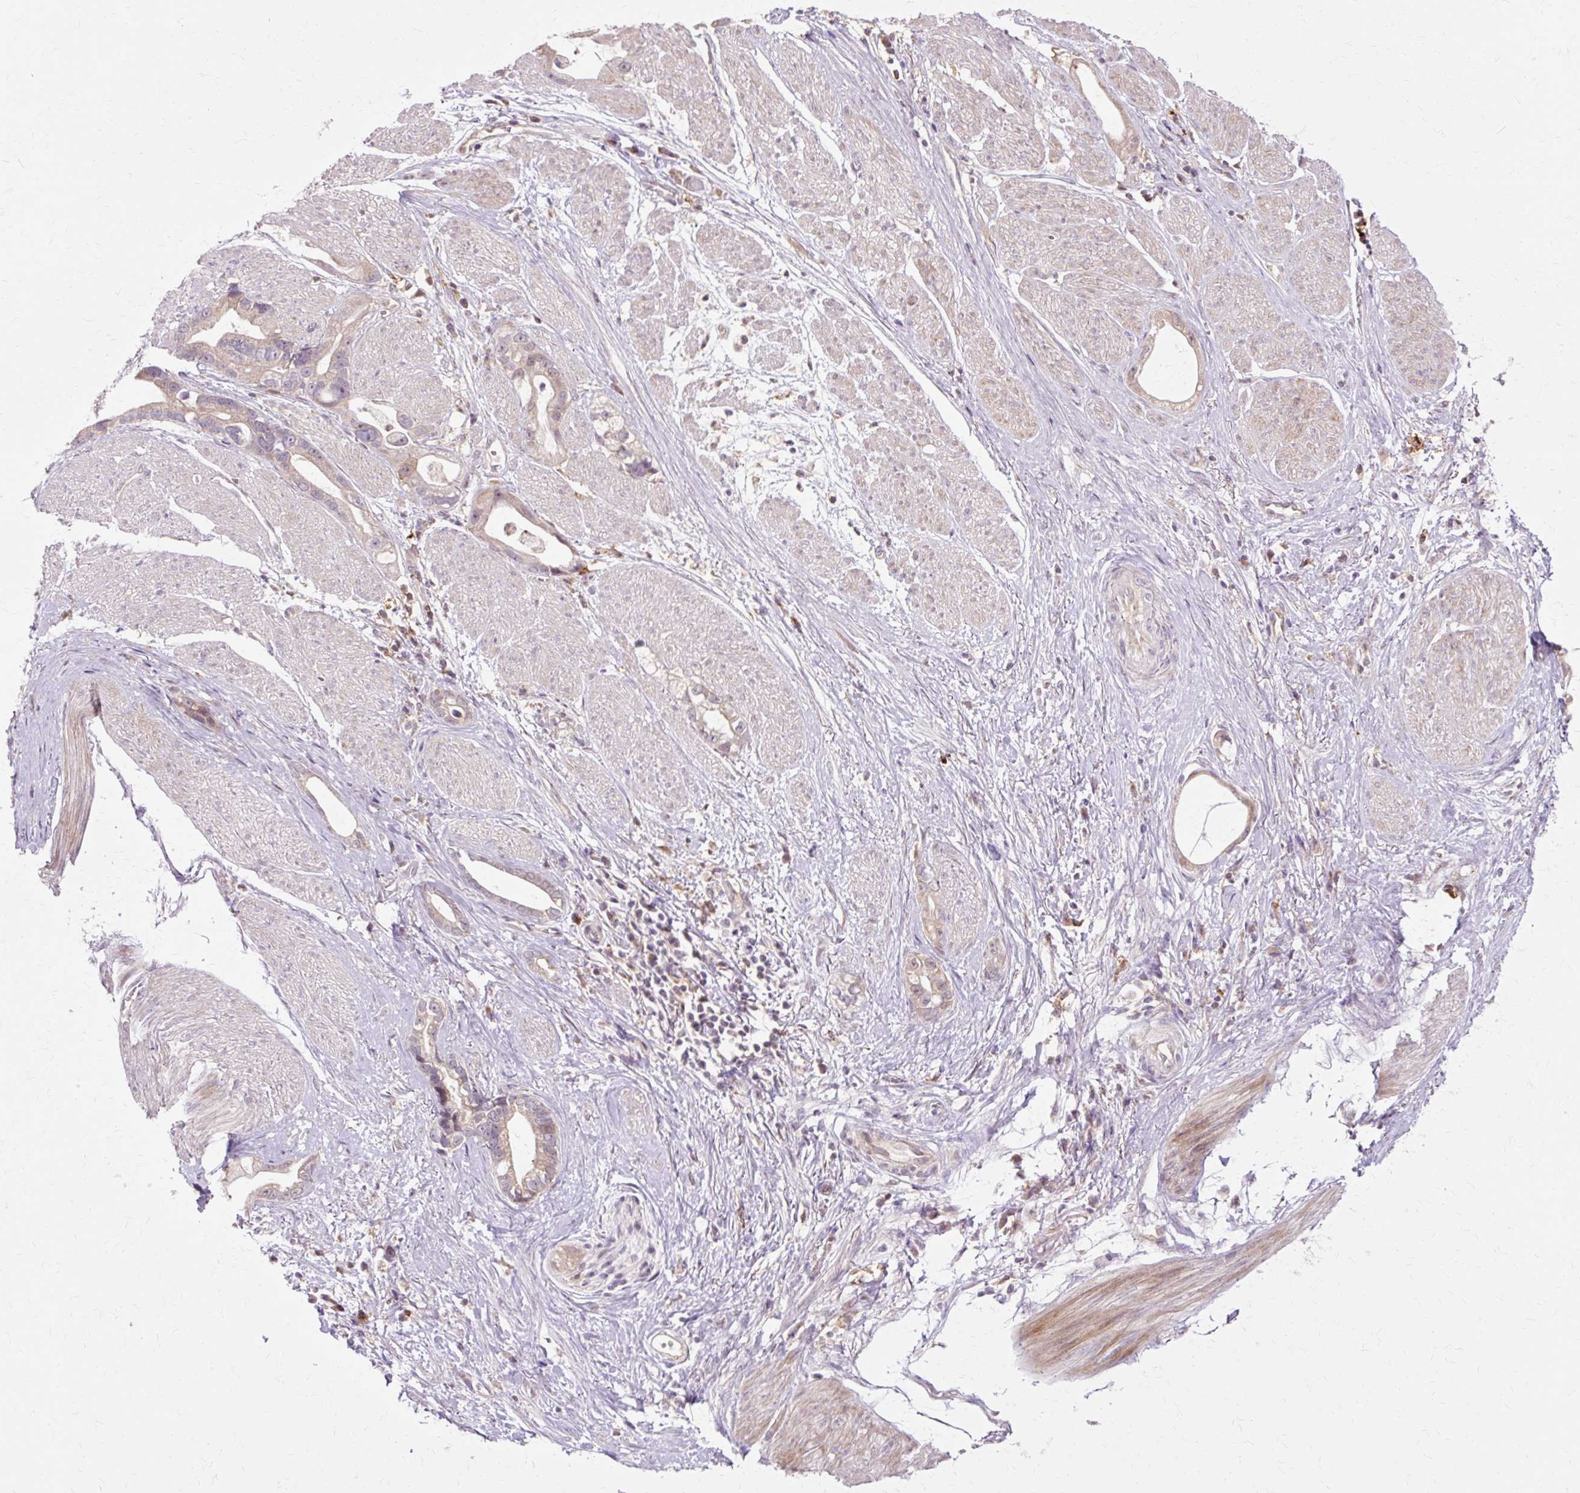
{"staining": {"intensity": "weak", "quantity": "25%-75%", "location": "cytoplasmic/membranous"}, "tissue": "stomach cancer", "cell_type": "Tumor cells", "image_type": "cancer", "snomed": [{"axis": "morphology", "description": "Adenocarcinoma, NOS"}, {"axis": "topography", "description": "Stomach"}], "caption": "Protein expression analysis of stomach cancer displays weak cytoplasmic/membranous positivity in approximately 25%-75% of tumor cells.", "gene": "GEMIN2", "patient": {"sex": "male", "age": 55}}